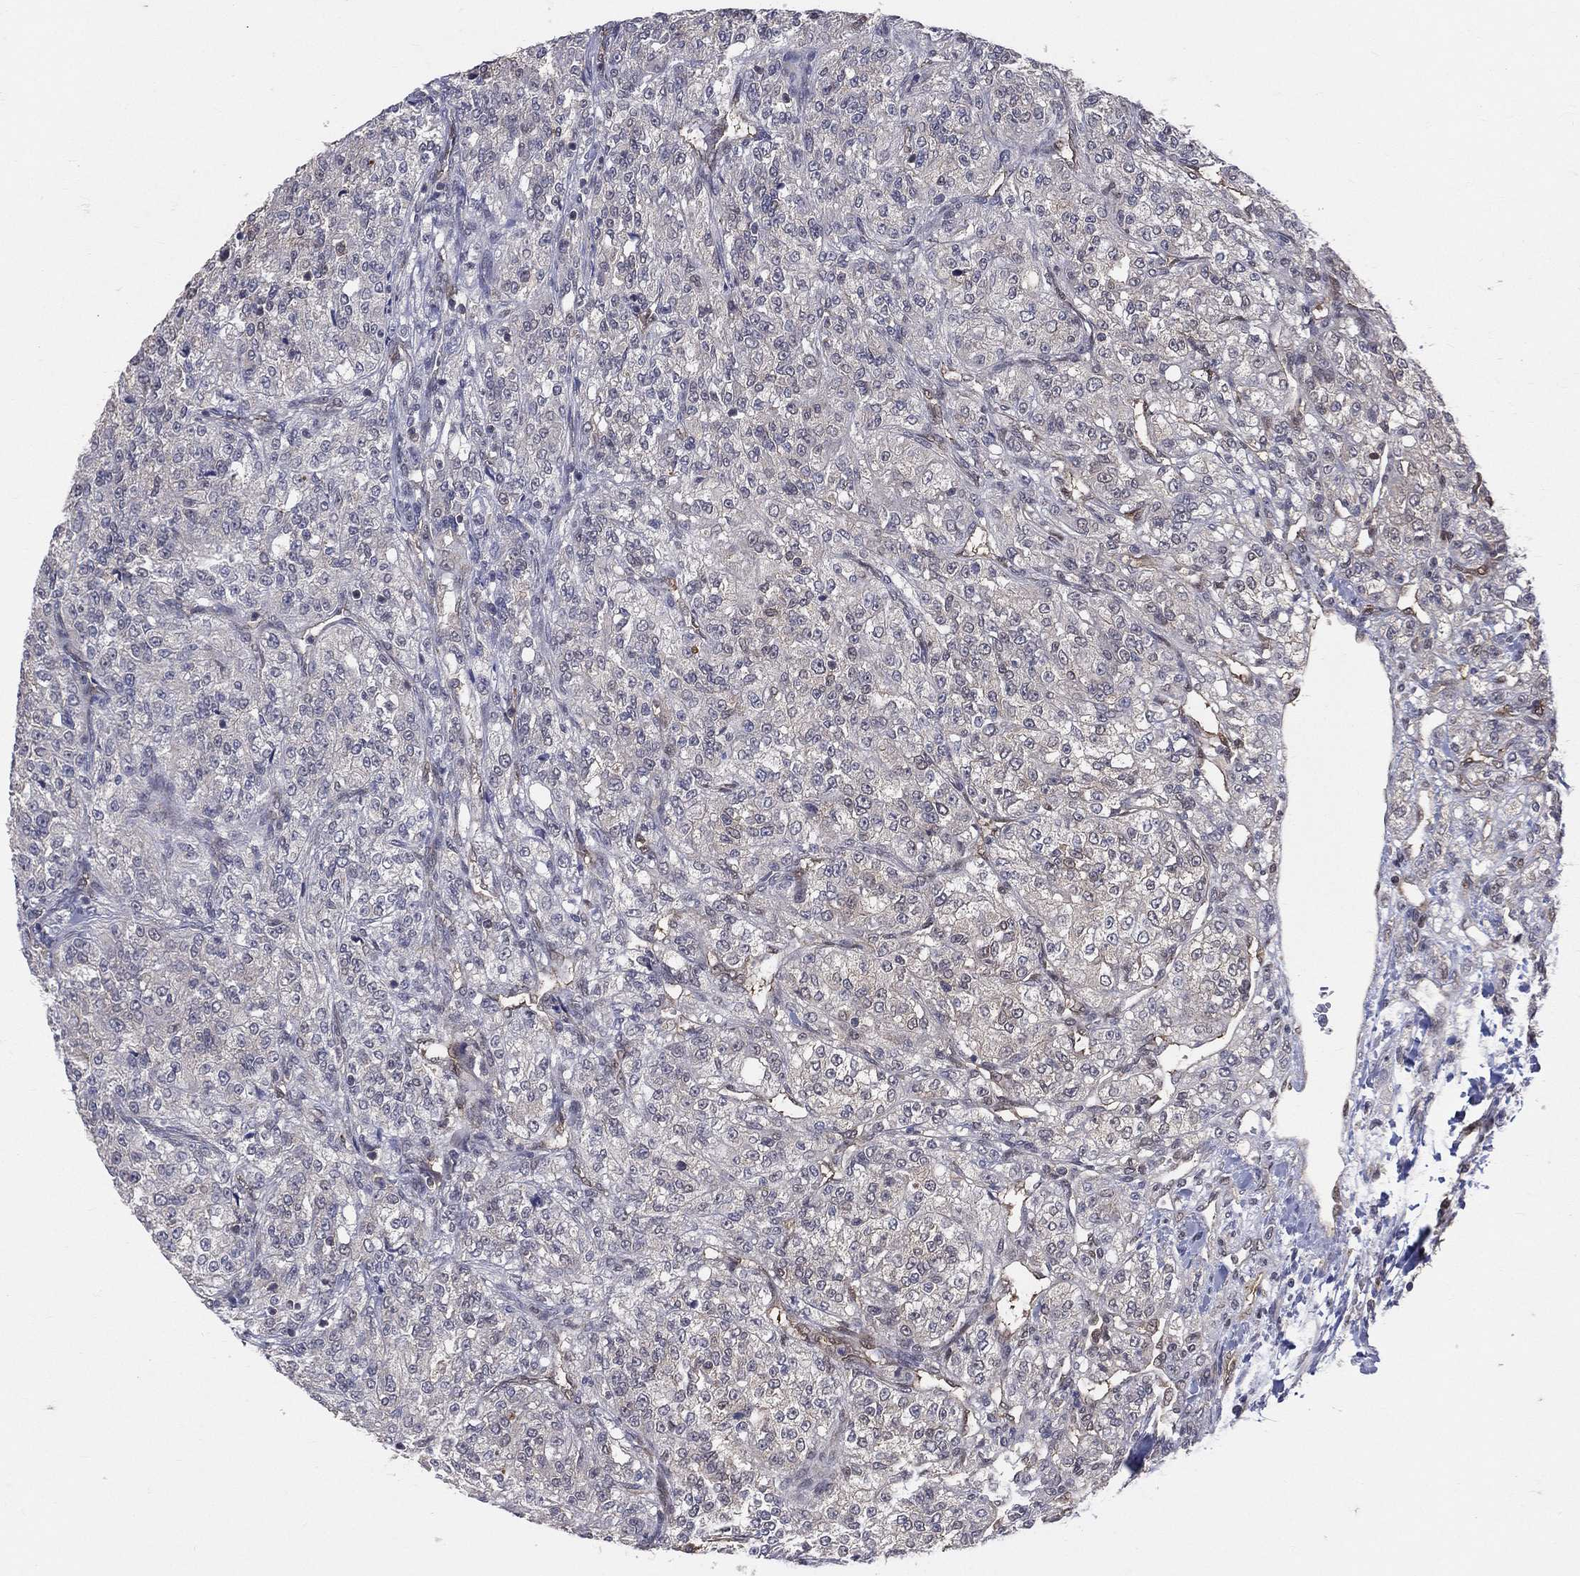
{"staining": {"intensity": "negative", "quantity": "none", "location": "none"}, "tissue": "renal cancer", "cell_type": "Tumor cells", "image_type": "cancer", "snomed": [{"axis": "morphology", "description": "Adenocarcinoma, NOS"}, {"axis": "topography", "description": "Kidney"}], "caption": "IHC of human adenocarcinoma (renal) reveals no positivity in tumor cells.", "gene": "GMPR2", "patient": {"sex": "female", "age": 63}}